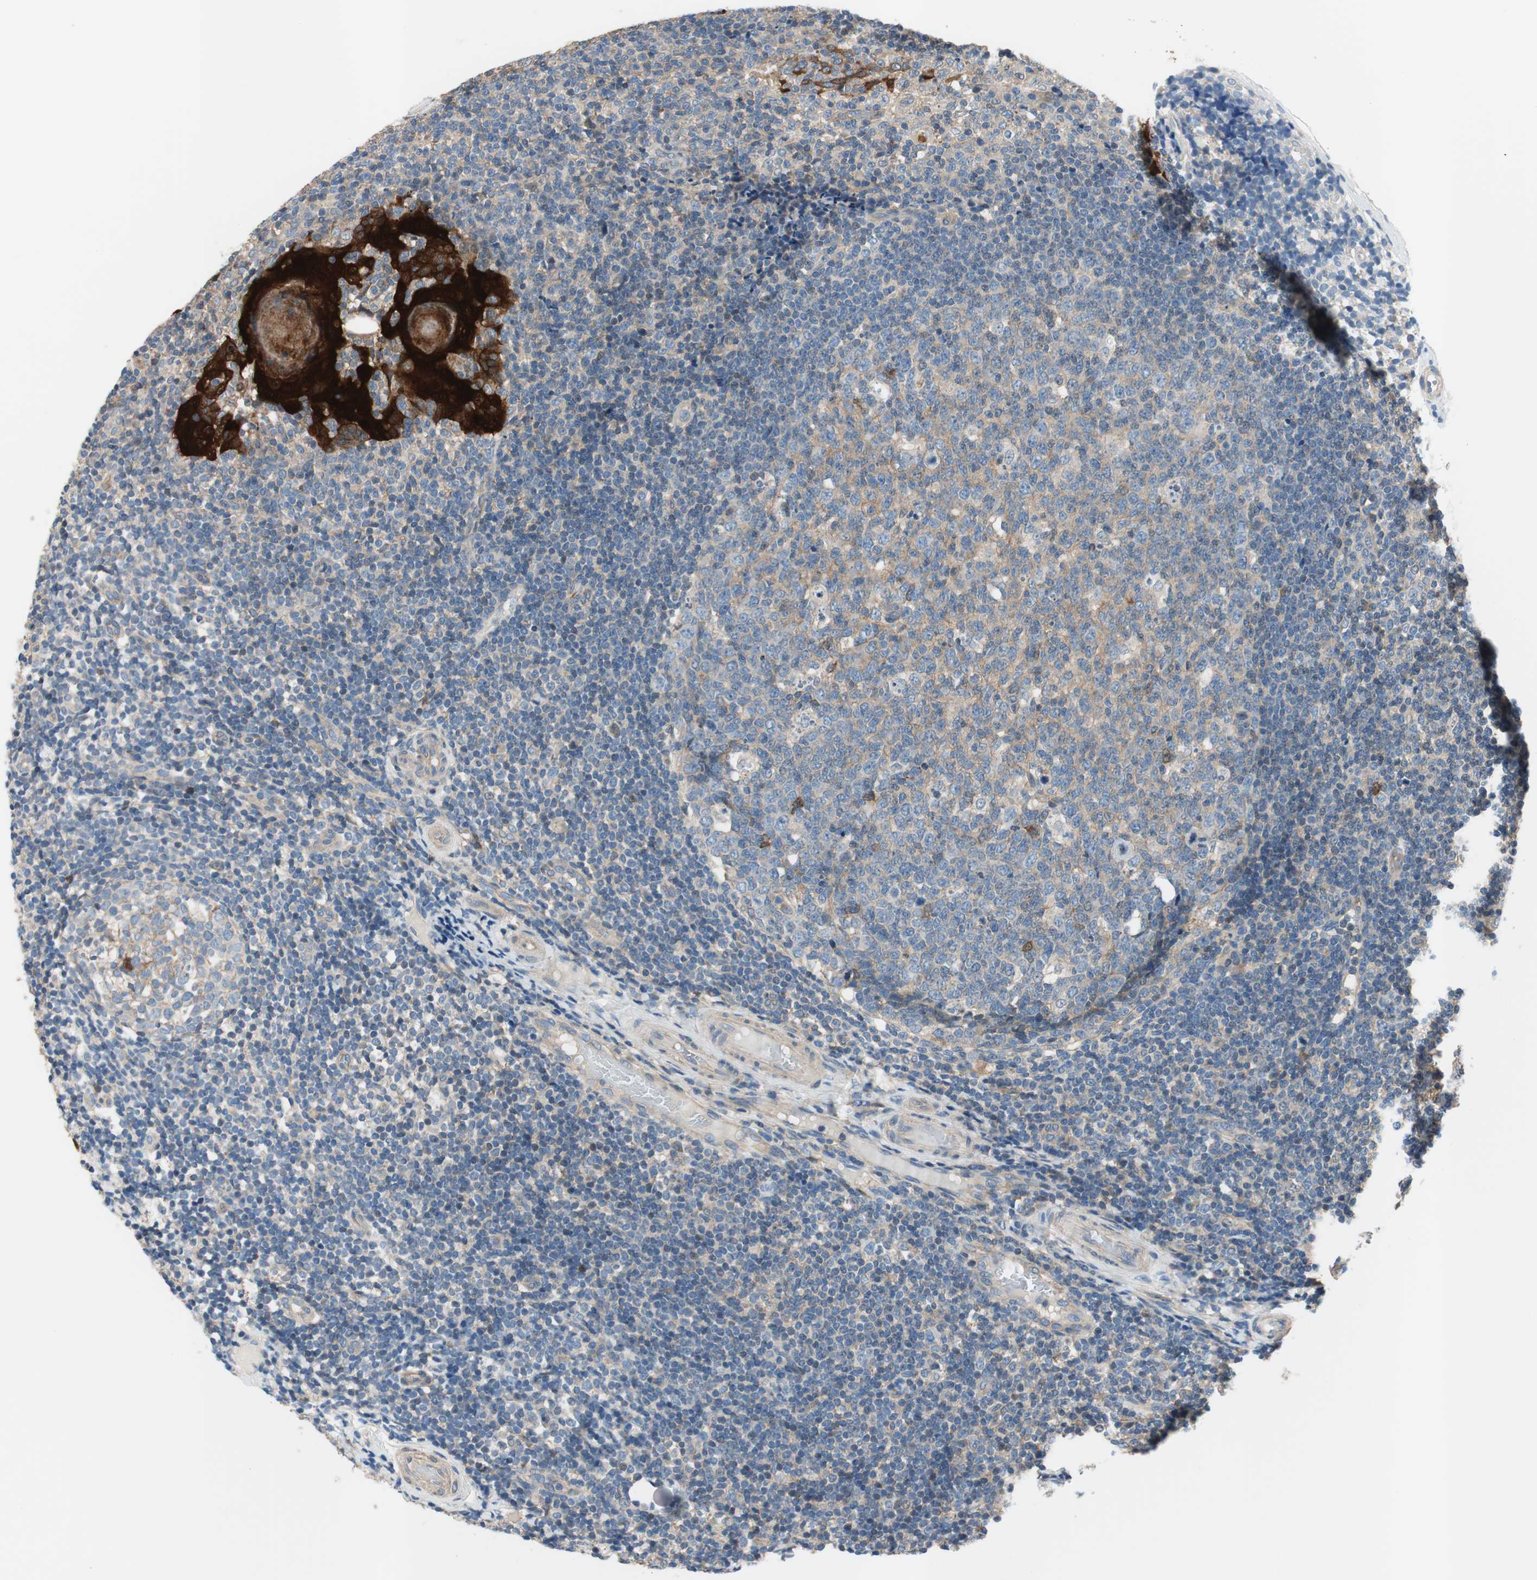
{"staining": {"intensity": "negative", "quantity": "none", "location": "none"}, "tissue": "tonsil", "cell_type": "Germinal center cells", "image_type": "normal", "snomed": [{"axis": "morphology", "description": "Normal tissue, NOS"}, {"axis": "topography", "description": "Tonsil"}], "caption": "IHC photomicrograph of unremarkable tonsil: tonsil stained with DAB (3,3'-diaminobenzidine) exhibits no significant protein positivity in germinal center cells. (DAB immunohistochemistry visualized using brightfield microscopy, high magnification).", "gene": "CALML3", "patient": {"sex": "female", "age": 19}}